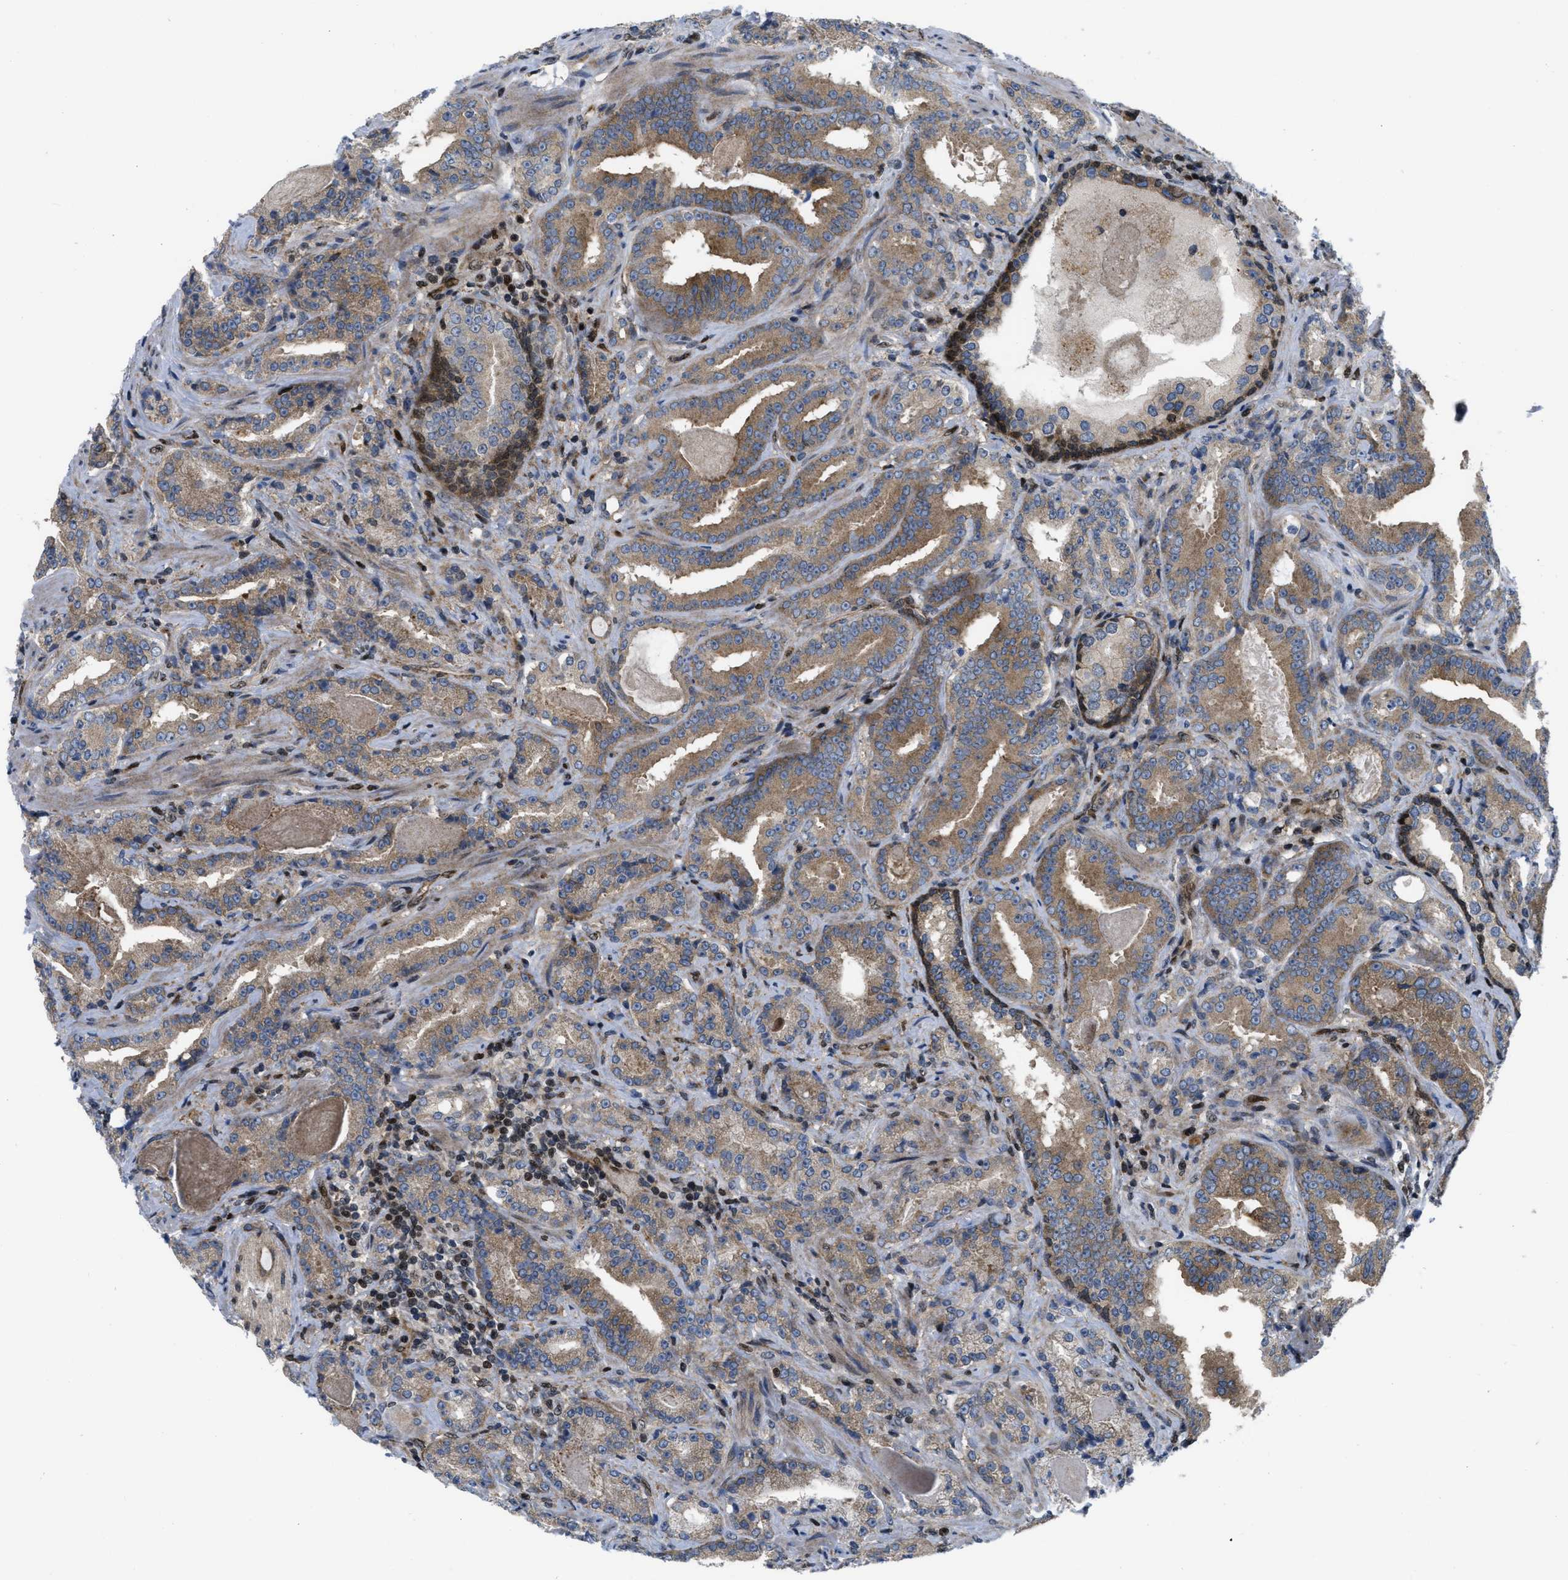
{"staining": {"intensity": "moderate", "quantity": ">75%", "location": "cytoplasmic/membranous"}, "tissue": "prostate cancer", "cell_type": "Tumor cells", "image_type": "cancer", "snomed": [{"axis": "morphology", "description": "Adenocarcinoma, Low grade"}, {"axis": "topography", "description": "Prostate"}], "caption": "Adenocarcinoma (low-grade) (prostate) stained for a protein (brown) reveals moderate cytoplasmic/membranous positive positivity in approximately >75% of tumor cells.", "gene": "PPP2CB", "patient": {"sex": "male", "age": 60}}